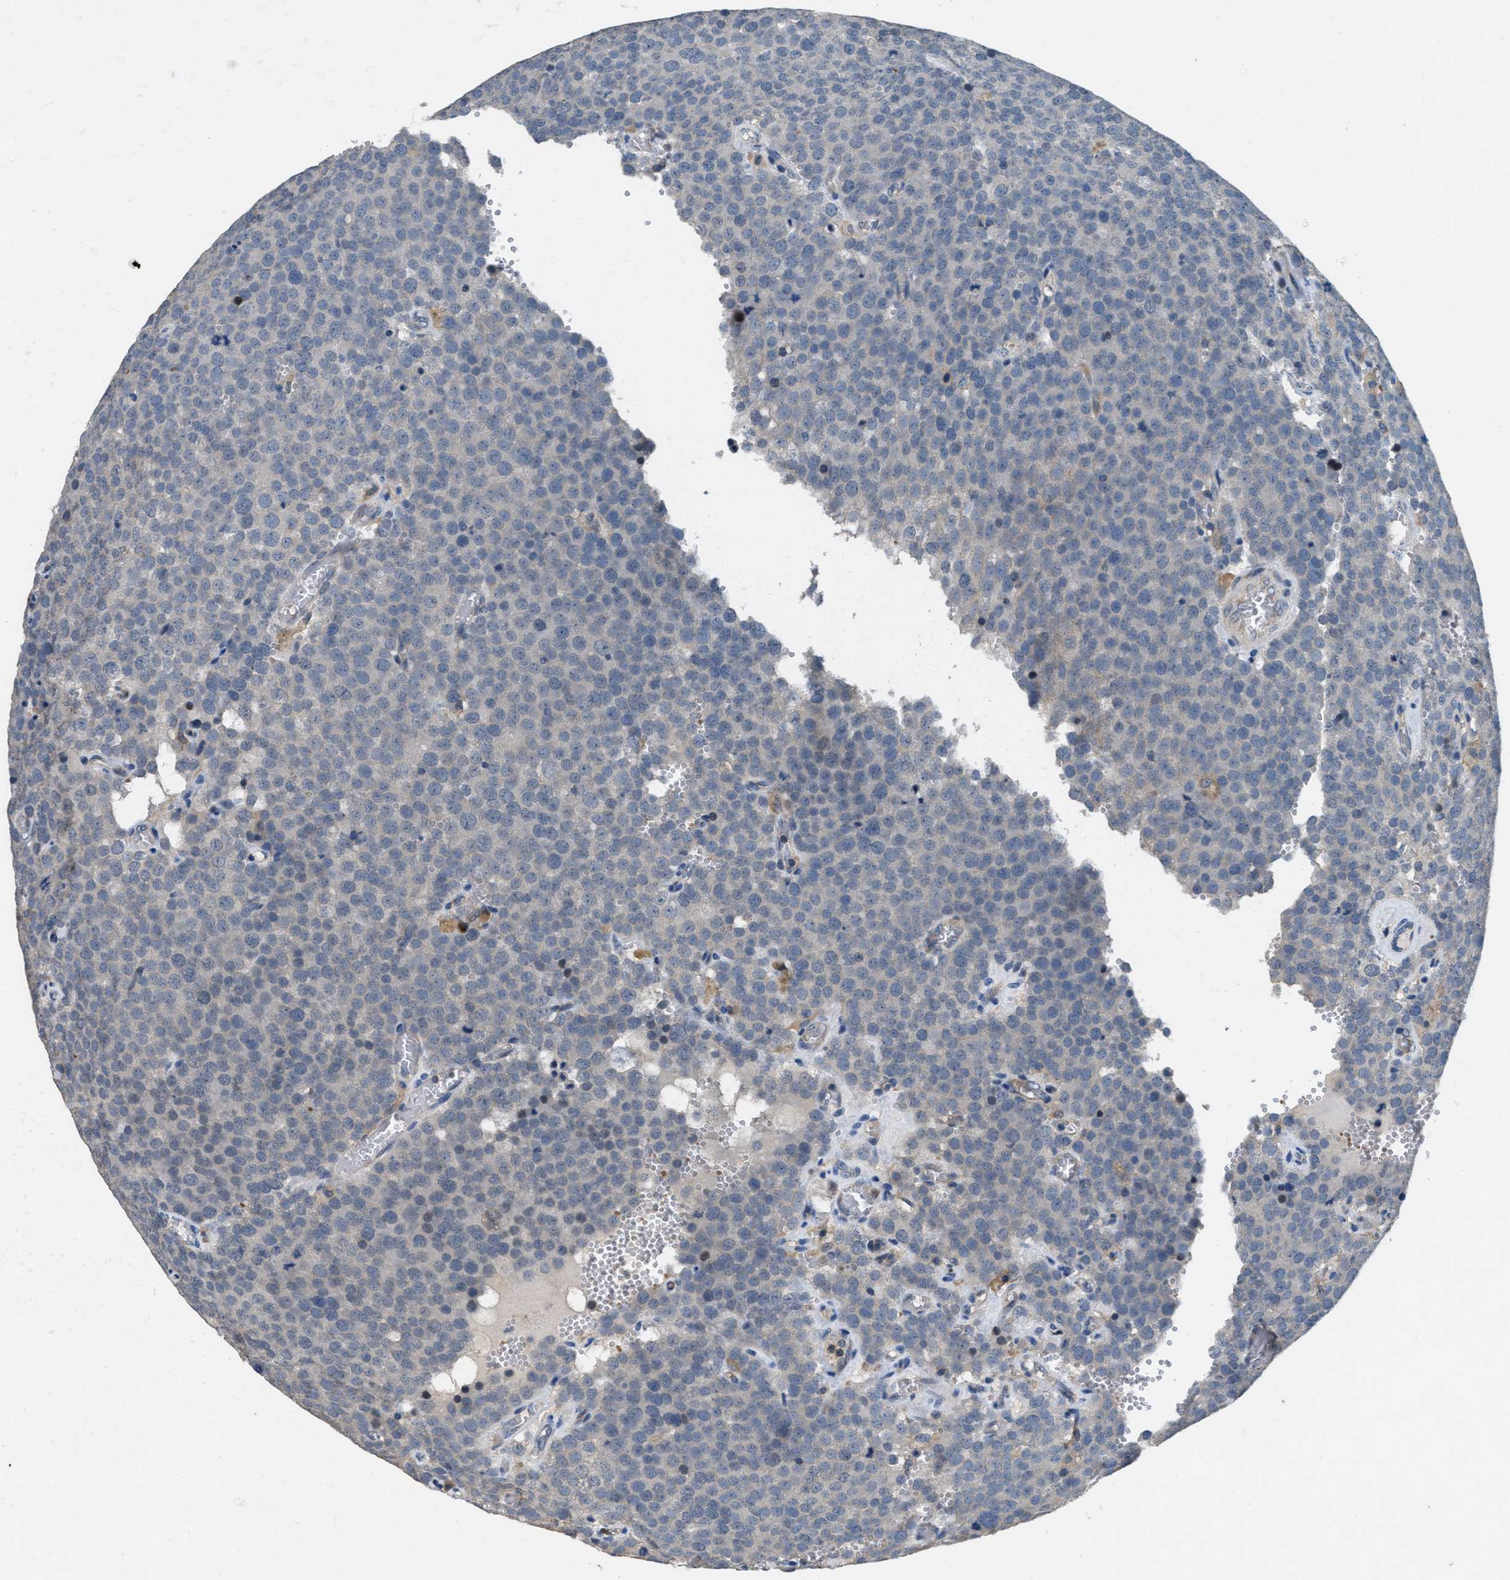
{"staining": {"intensity": "negative", "quantity": "none", "location": "none"}, "tissue": "testis cancer", "cell_type": "Tumor cells", "image_type": "cancer", "snomed": [{"axis": "morphology", "description": "Normal tissue, NOS"}, {"axis": "morphology", "description": "Seminoma, NOS"}, {"axis": "topography", "description": "Testis"}], "caption": "Seminoma (testis) stained for a protein using IHC demonstrates no expression tumor cells.", "gene": "DGKE", "patient": {"sex": "male", "age": 71}}